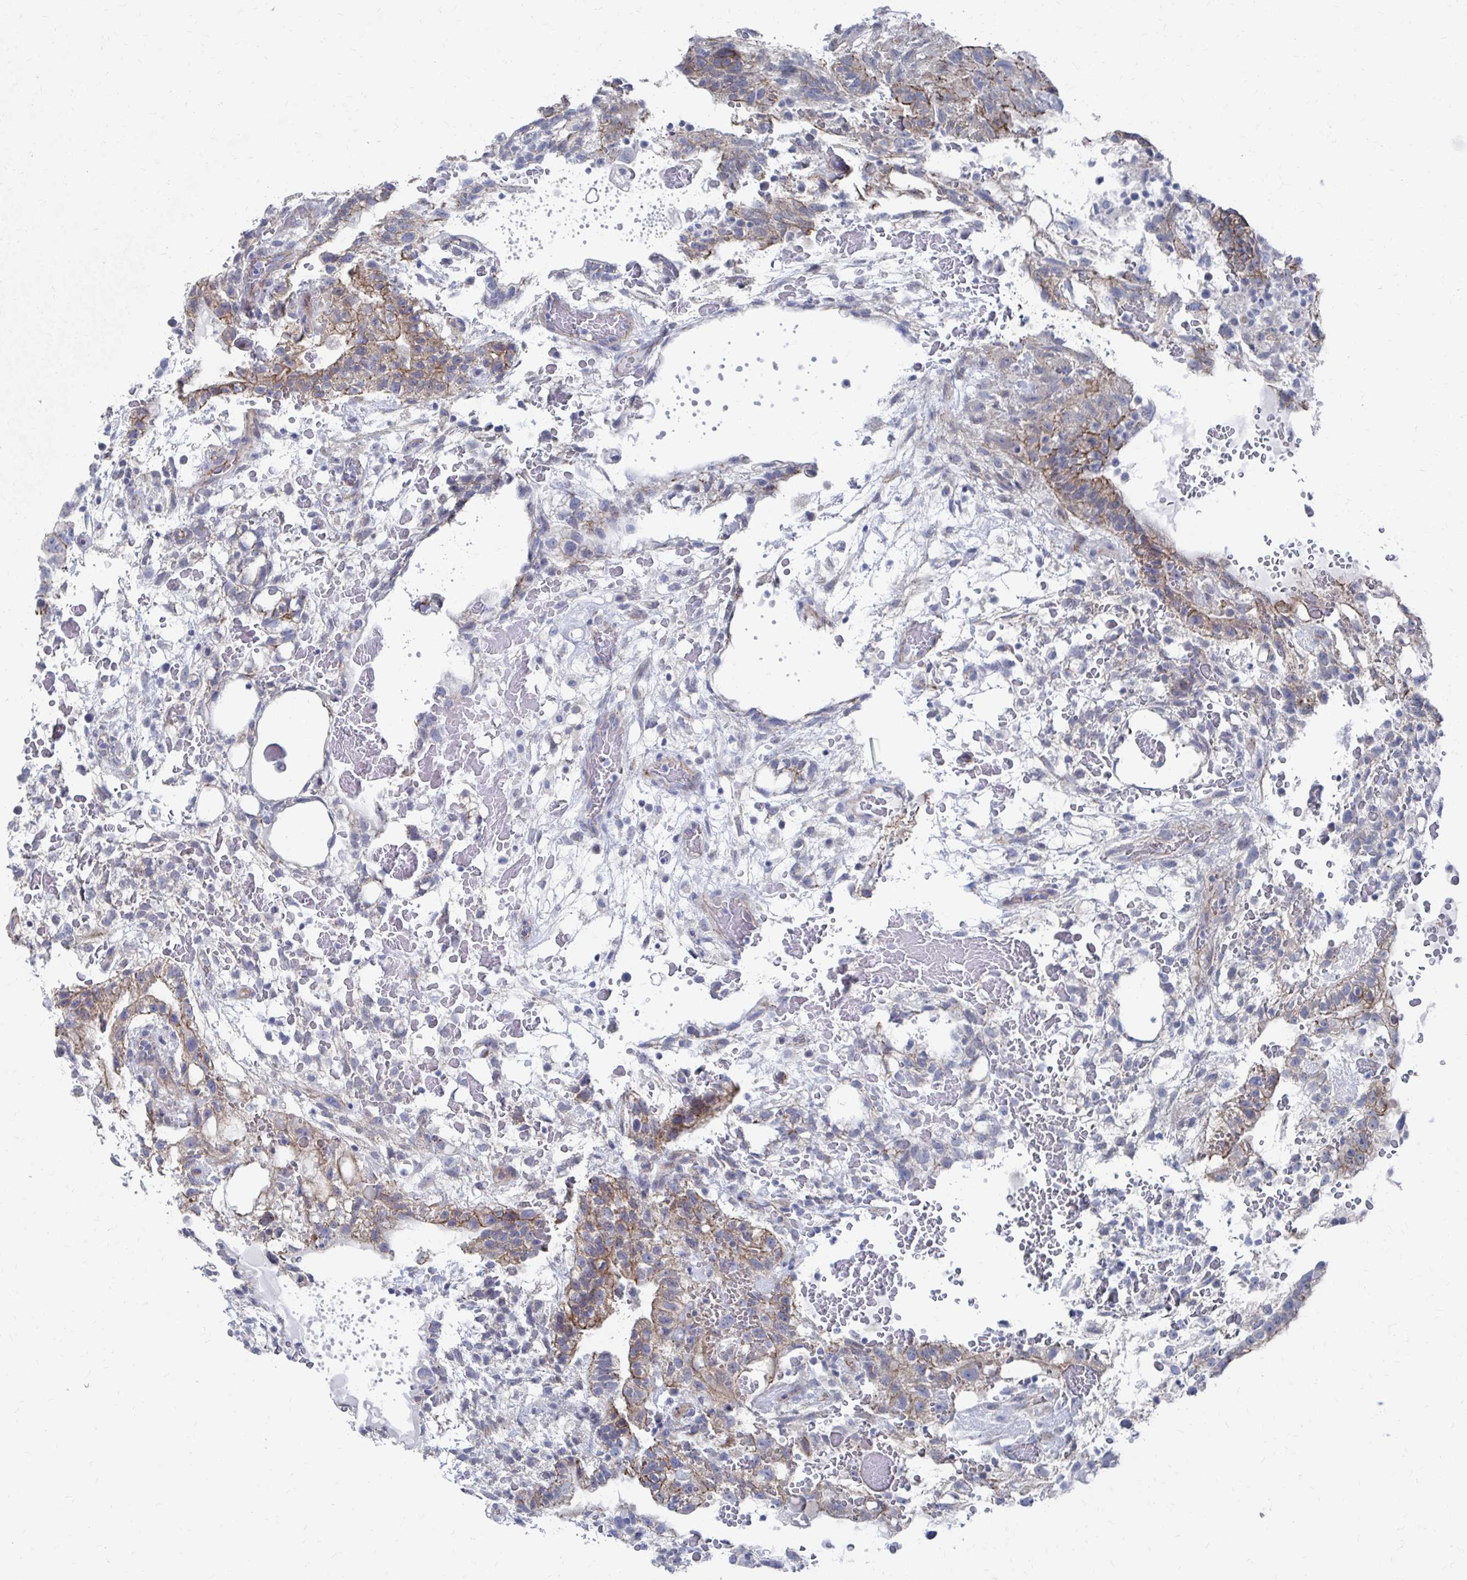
{"staining": {"intensity": "moderate", "quantity": "25%-75%", "location": "cytoplasmic/membranous"}, "tissue": "testis cancer", "cell_type": "Tumor cells", "image_type": "cancer", "snomed": [{"axis": "morphology", "description": "Normal tissue, NOS"}, {"axis": "morphology", "description": "Carcinoma, Embryonal, NOS"}, {"axis": "topography", "description": "Testis"}], "caption": "IHC (DAB) staining of human testis cancer shows moderate cytoplasmic/membranous protein positivity in about 25%-75% of tumor cells.", "gene": "PLEKHG7", "patient": {"sex": "male", "age": 32}}